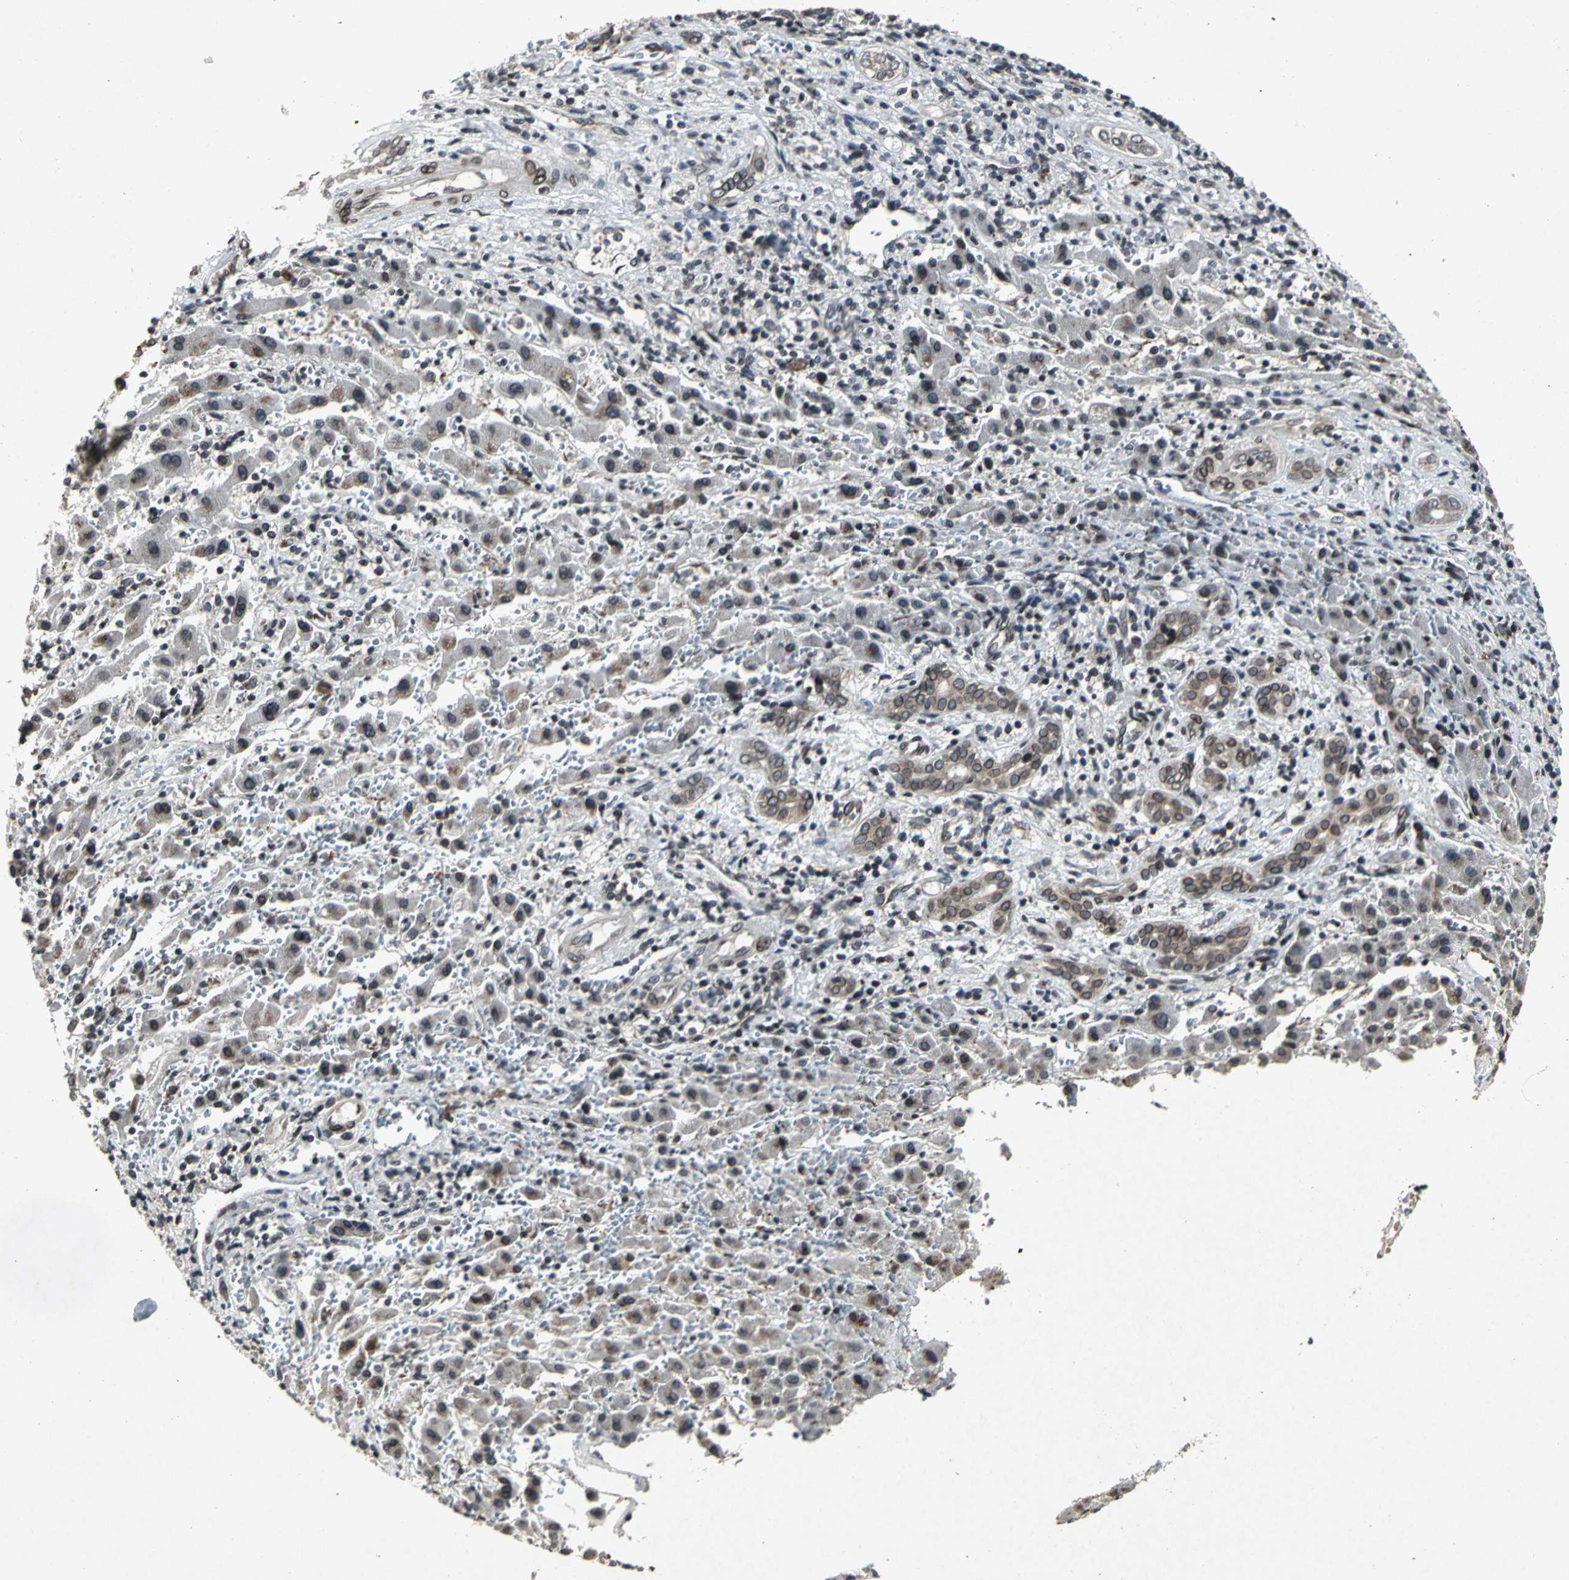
{"staining": {"intensity": "moderate", "quantity": "25%-75%", "location": "cytoplasmic/membranous,nuclear"}, "tissue": "liver cancer", "cell_type": "Tumor cells", "image_type": "cancer", "snomed": [{"axis": "morphology", "description": "Cholangiocarcinoma"}, {"axis": "topography", "description": "Liver"}], "caption": "Immunohistochemistry (IHC) of liver cancer (cholangiocarcinoma) exhibits medium levels of moderate cytoplasmic/membranous and nuclear positivity in approximately 25%-75% of tumor cells.", "gene": "SH2B3", "patient": {"sex": "male", "age": 57}}